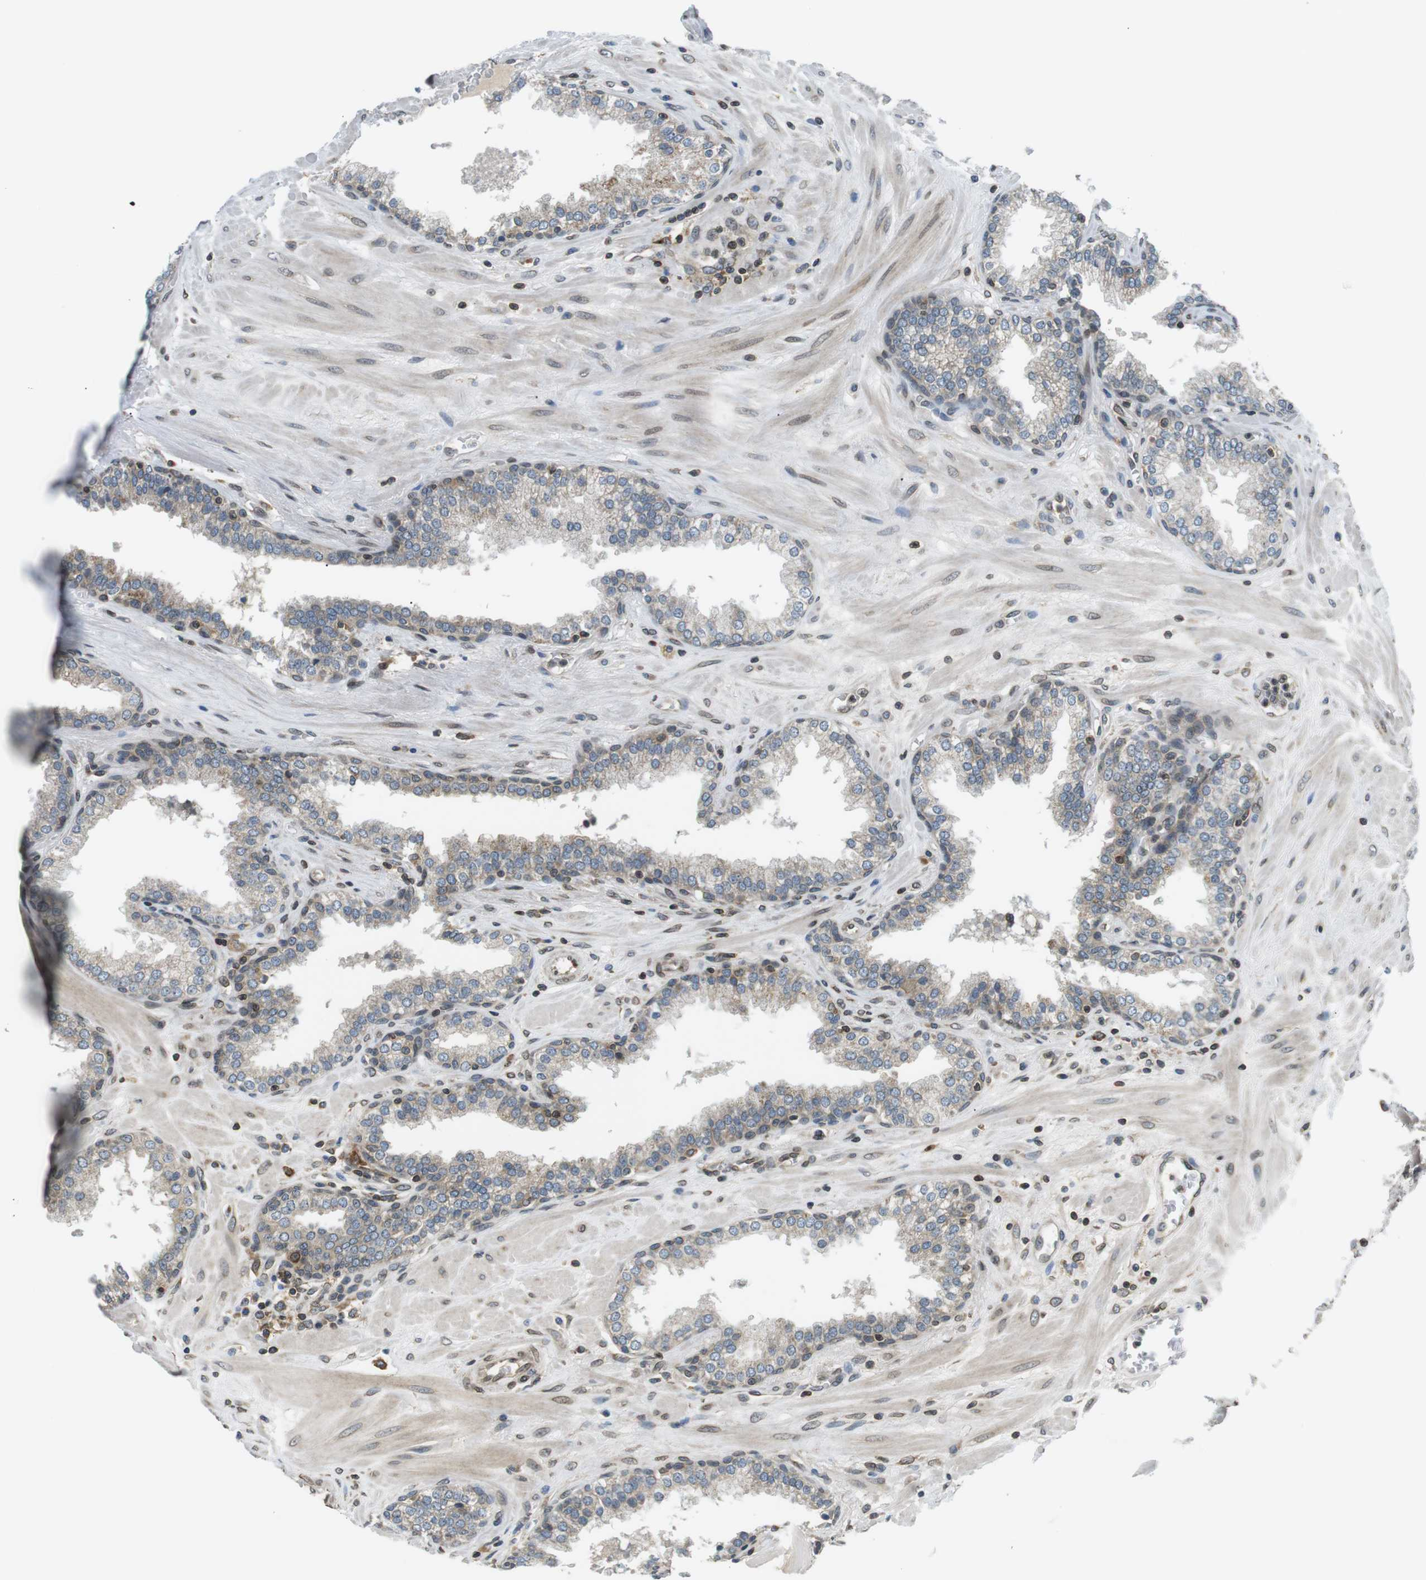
{"staining": {"intensity": "weak", "quantity": "25%-75%", "location": "cytoplasmic/membranous"}, "tissue": "prostate", "cell_type": "Glandular cells", "image_type": "normal", "snomed": [{"axis": "morphology", "description": "Normal tissue, NOS"}, {"axis": "topography", "description": "Prostate"}], "caption": "IHC micrograph of normal prostate: human prostate stained using immunohistochemistry shows low levels of weak protein expression localized specifically in the cytoplasmic/membranous of glandular cells, appearing as a cytoplasmic/membranous brown color.", "gene": "TMX4", "patient": {"sex": "male", "age": 51}}